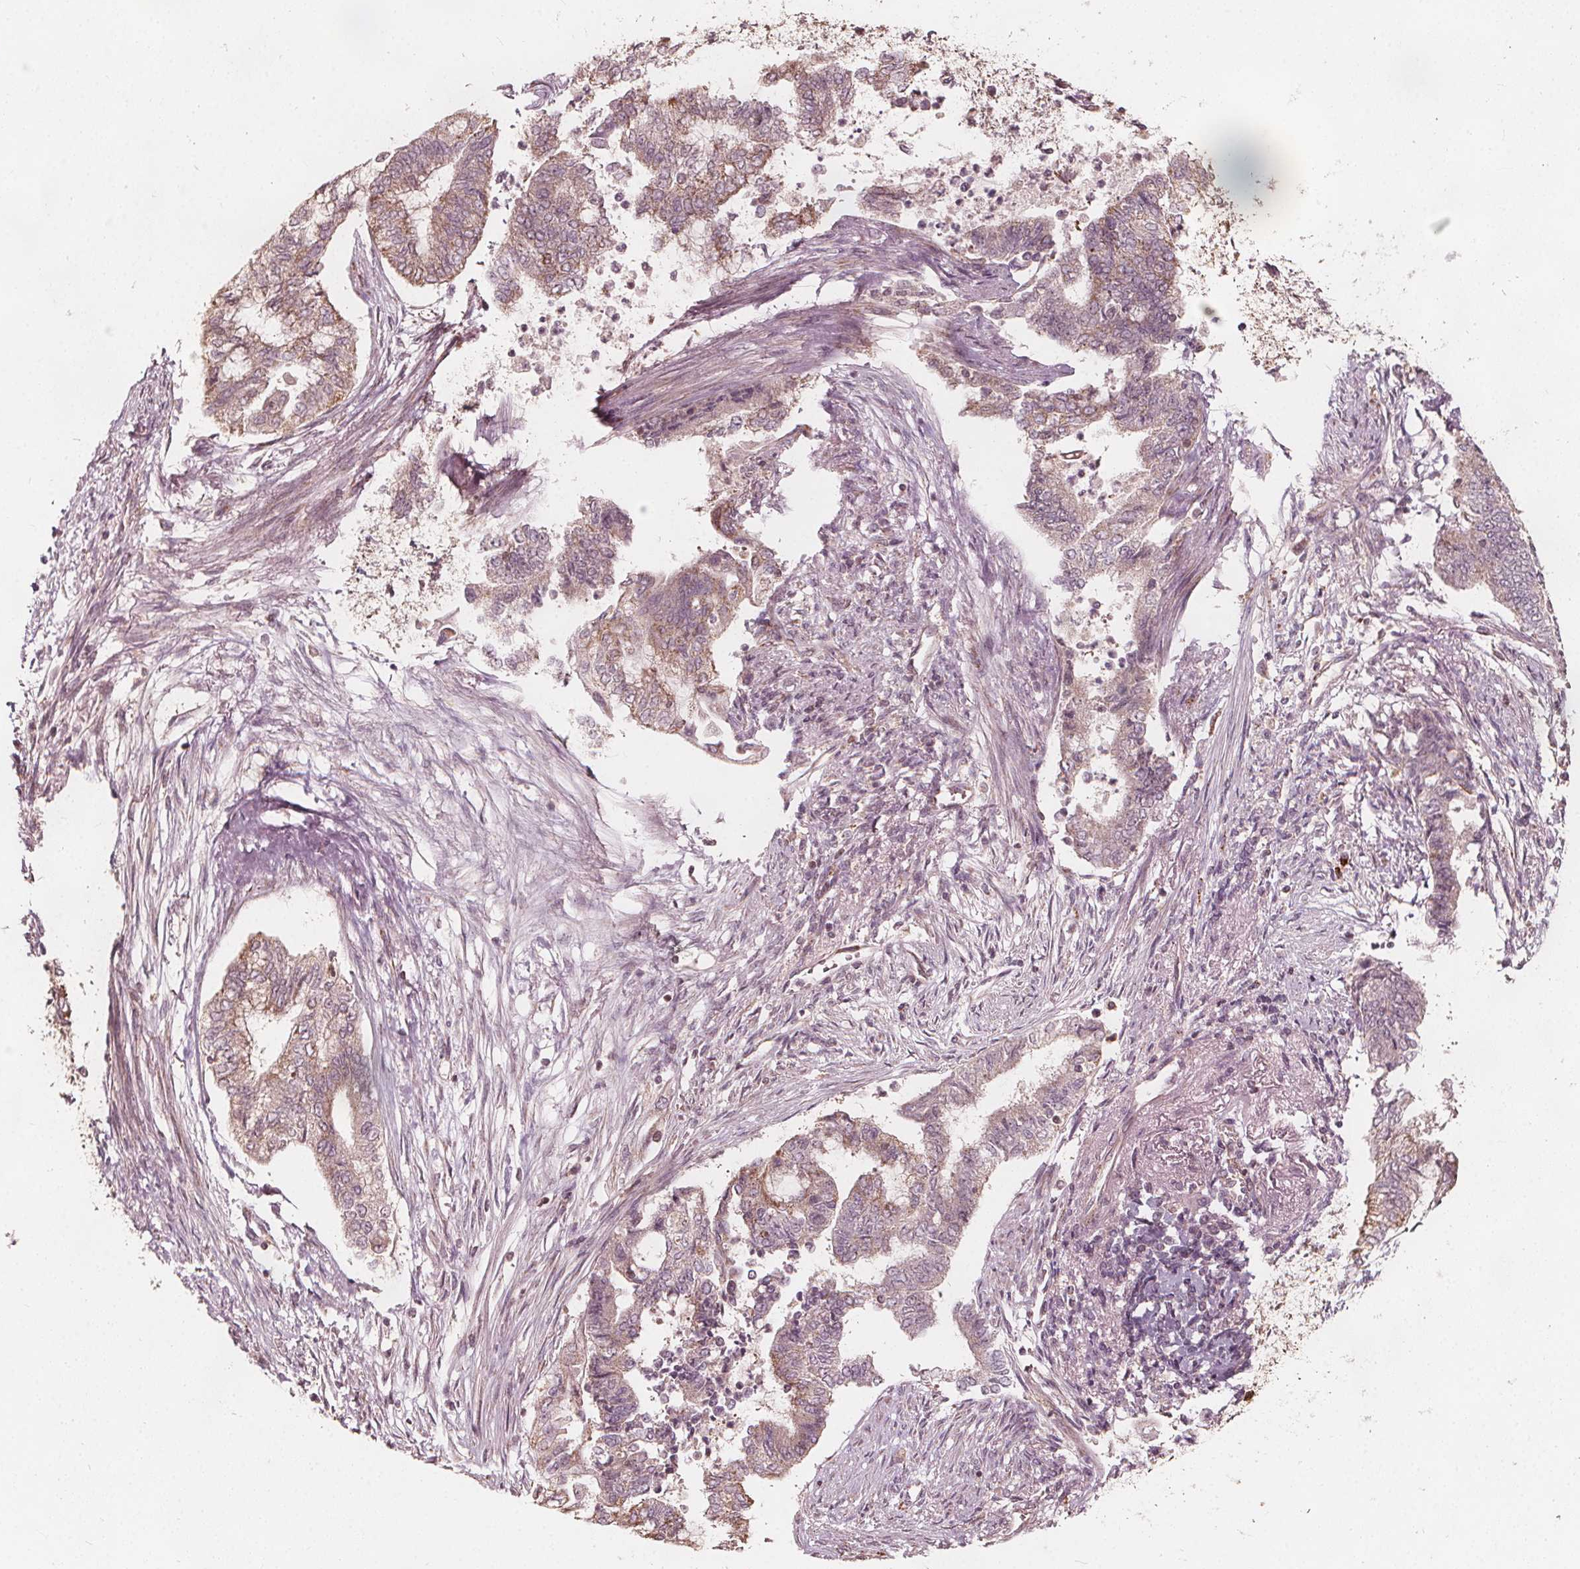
{"staining": {"intensity": "weak", "quantity": ">75%", "location": "cytoplasmic/membranous"}, "tissue": "endometrial cancer", "cell_type": "Tumor cells", "image_type": "cancer", "snomed": [{"axis": "morphology", "description": "Adenocarcinoma, NOS"}, {"axis": "topography", "description": "Endometrium"}], "caption": "Immunohistochemistry of human endometrial adenocarcinoma displays low levels of weak cytoplasmic/membranous expression in approximately >75% of tumor cells. The staining is performed using DAB (3,3'-diaminobenzidine) brown chromogen to label protein expression. The nuclei are counter-stained blue using hematoxylin.", "gene": "AIP", "patient": {"sex": "female", "age": 65}}